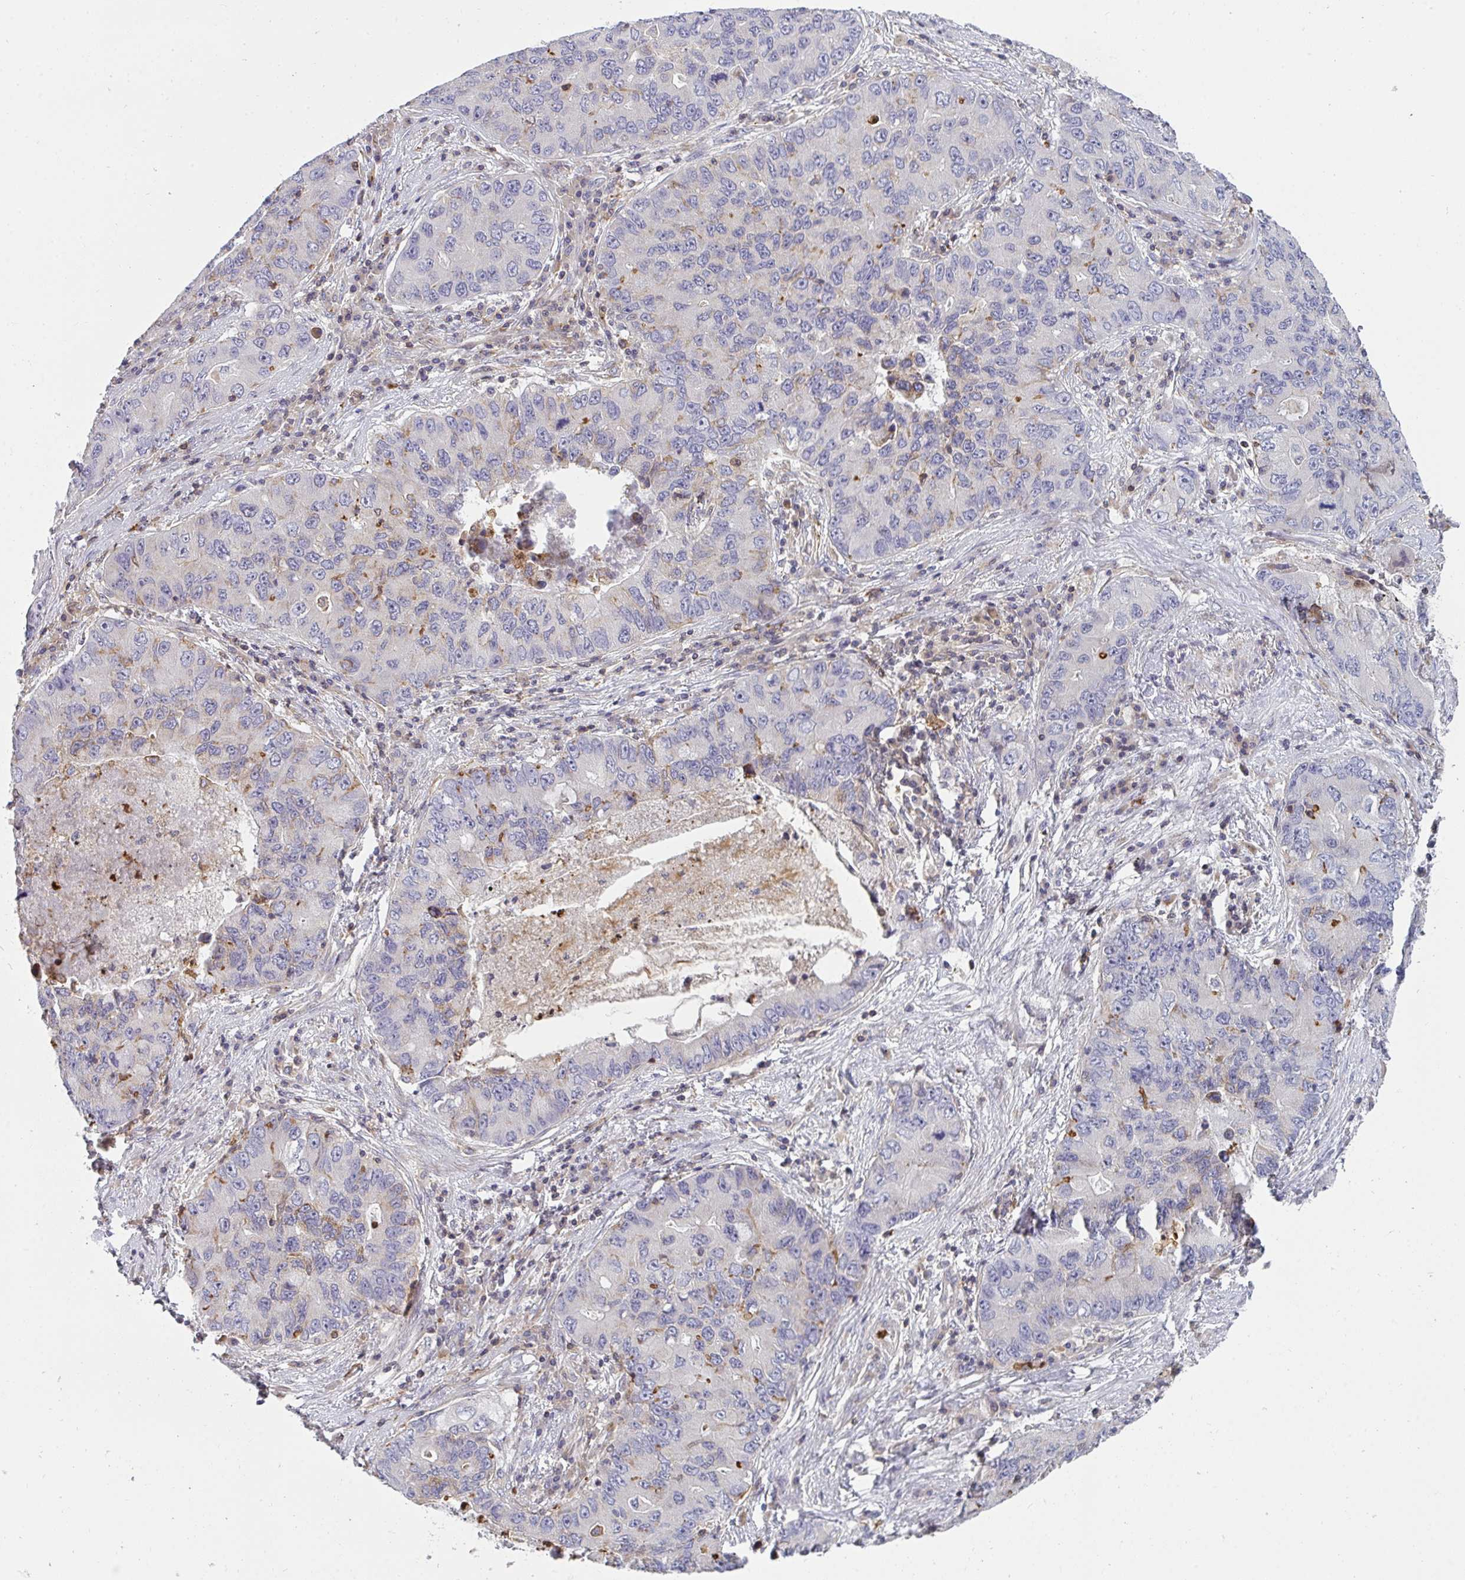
{"staining": {"intensity": "moderate", "quantity": "<25%", "location": "cytoplasmic/membranous"}, "tissue": "lung cancer", "cell_type": "Tumor cells", "image_type": "cancer", "snomed": [{"axis": "morphology", "description": "Adenocarcinoma, NOS"}, {"axis": "morphology", "description": "Adenocarcinoma, metastatic, NOS"}, {"axis": "topography", "description": "Lymph node"}, {"axis": "topography", "description": "Lung"}], "caption": "The photomicrograph shows immunohistochemical staining of lung adenocarcinoma. There is moderate cytoplasmic/membranous positivity is appreciated in approximately <25% of tumor cells. (IHC, brightfield microscopy, high magnification).", "gene": "CSF3R", "patient": {"sex": "female", "age": 54}}